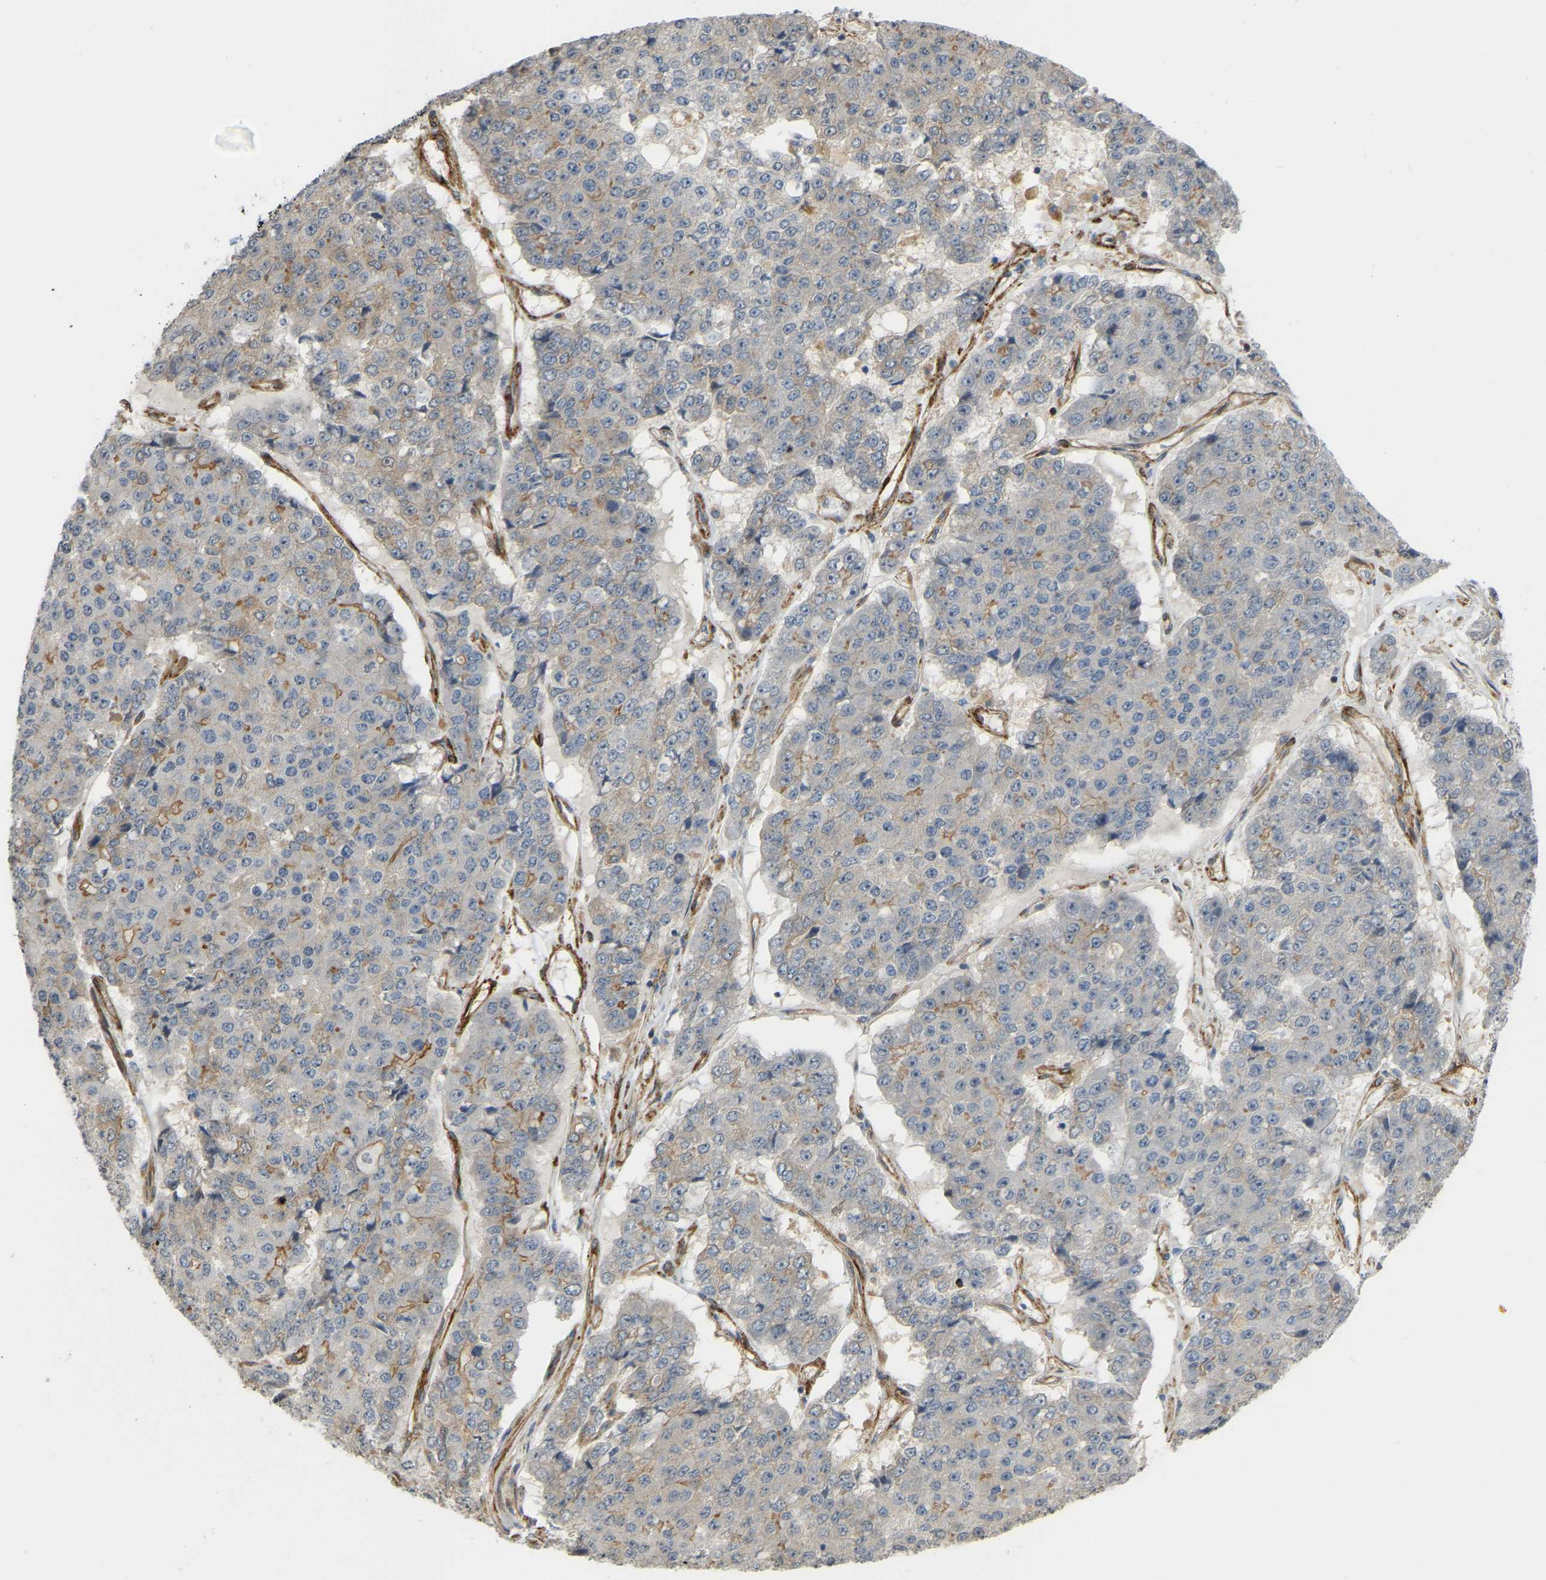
{"staining": {"intensity": "moderate", "quantity": "<25%", "location": "cytoplasmic/membranous"}, "tissue": "pancreatic cancer", "cell_type": "Tumor cells", "image_type": "cancer", "snomed": [{"axis": "morphology", "description": "Adenocarcinoma, NOS"}, {"axis": "topography", "description": "Pancreas"}], "caption": "Approximately <25% of tumor cells in human pancreatic cancer (adenocarcinoma) demonstrate moderate cytoplasmic/membranous protein staining as visualized by brown immunohistochemical staining.", "gene": "KIAA1671", "patient": {"sex": "male", "age": 50}}